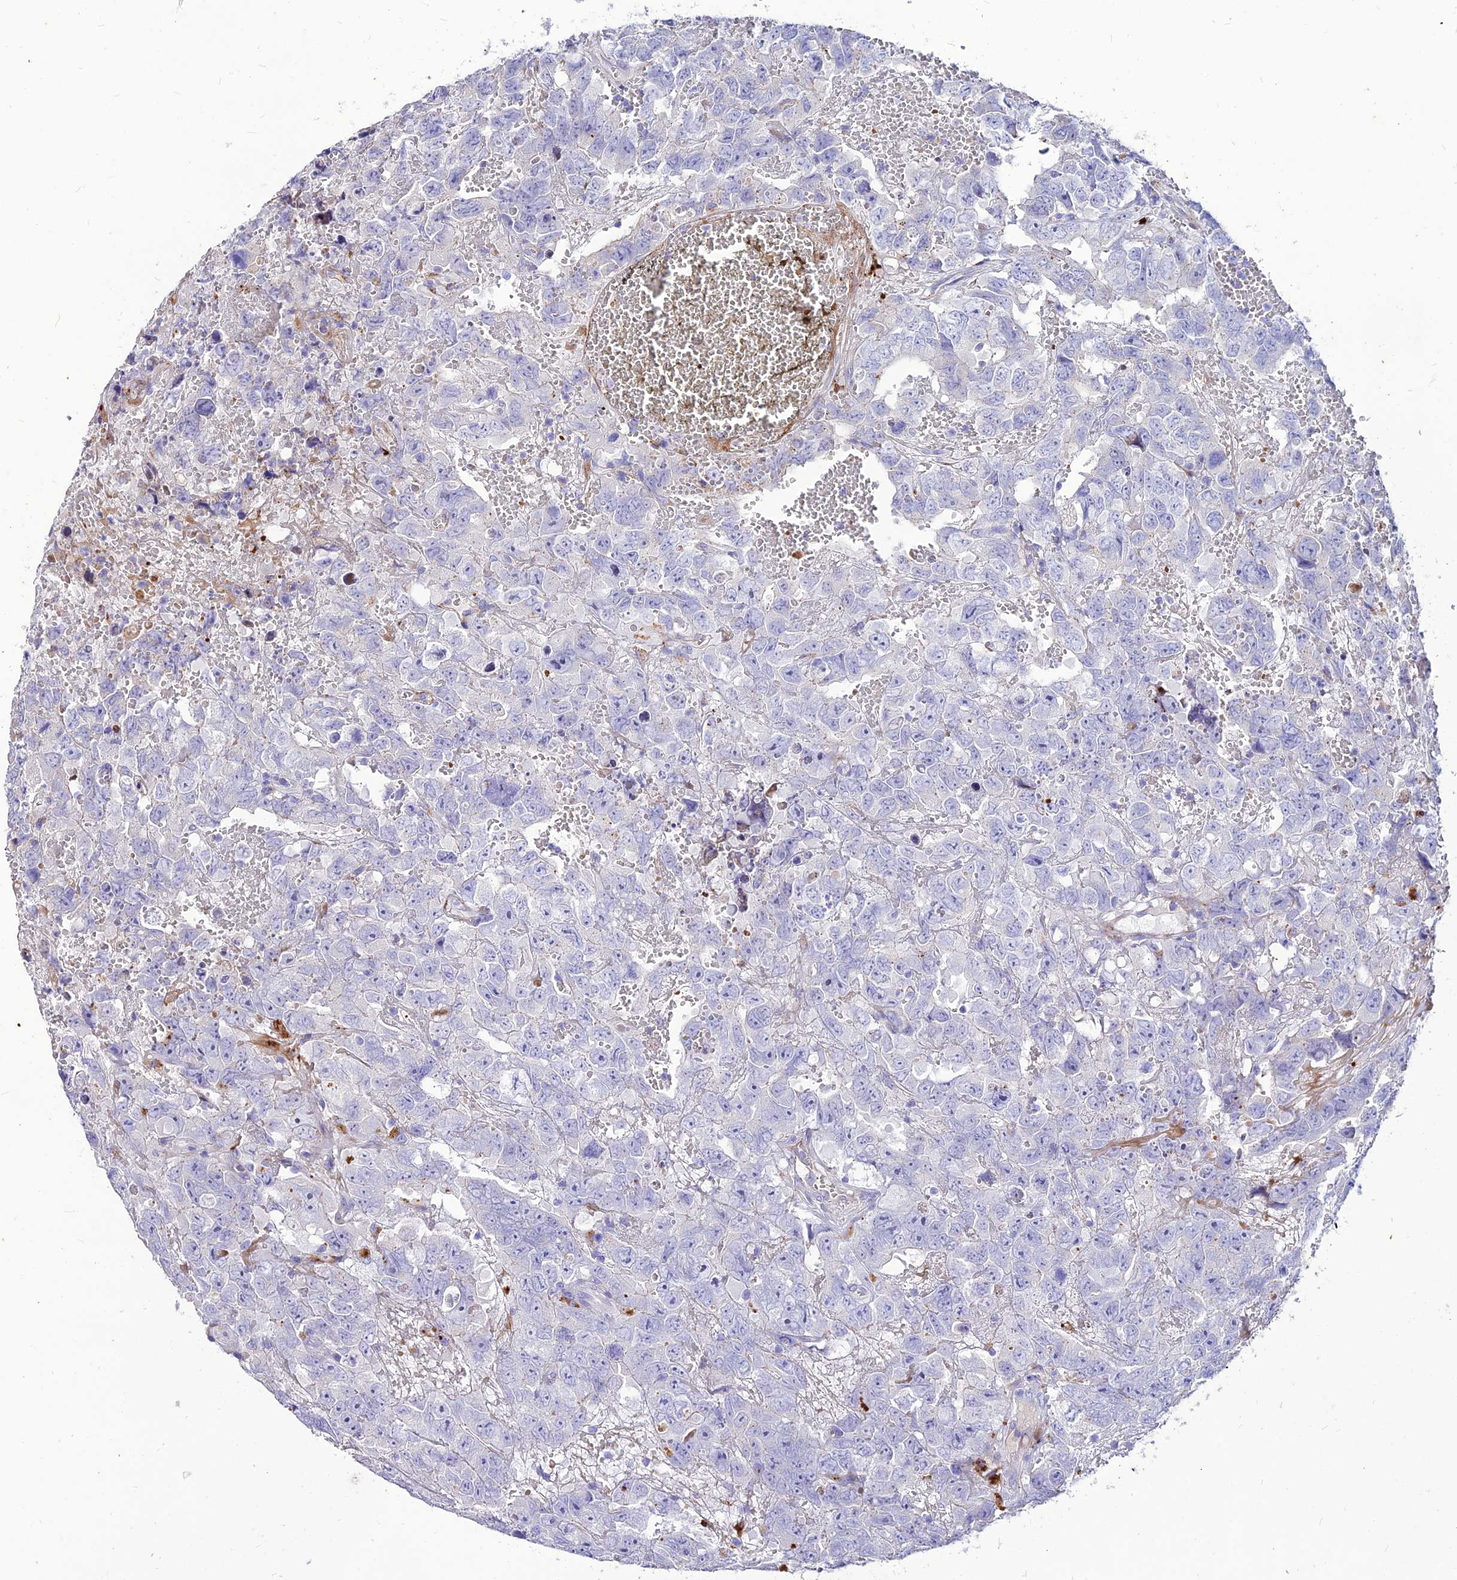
{"staining": {"intensity": "negative", "quantity": "none", "location": "none"}, "tissue": "testis cancer", "cell_type": "Tumor cells", "image_type": "cancer", "snomed": [{"axis": "morphology", "description": "Carcinoma, Embryonal, NOS"}, {"axis": "topography", "description": "Testis"}], "caption": "Testis embryonal carcinoma stained for a protein using immunohistochemistry demonstrates no positivity tumor cells.", "gene": "RIMOC1", "patient": {"sex": "male", "age": 45}}